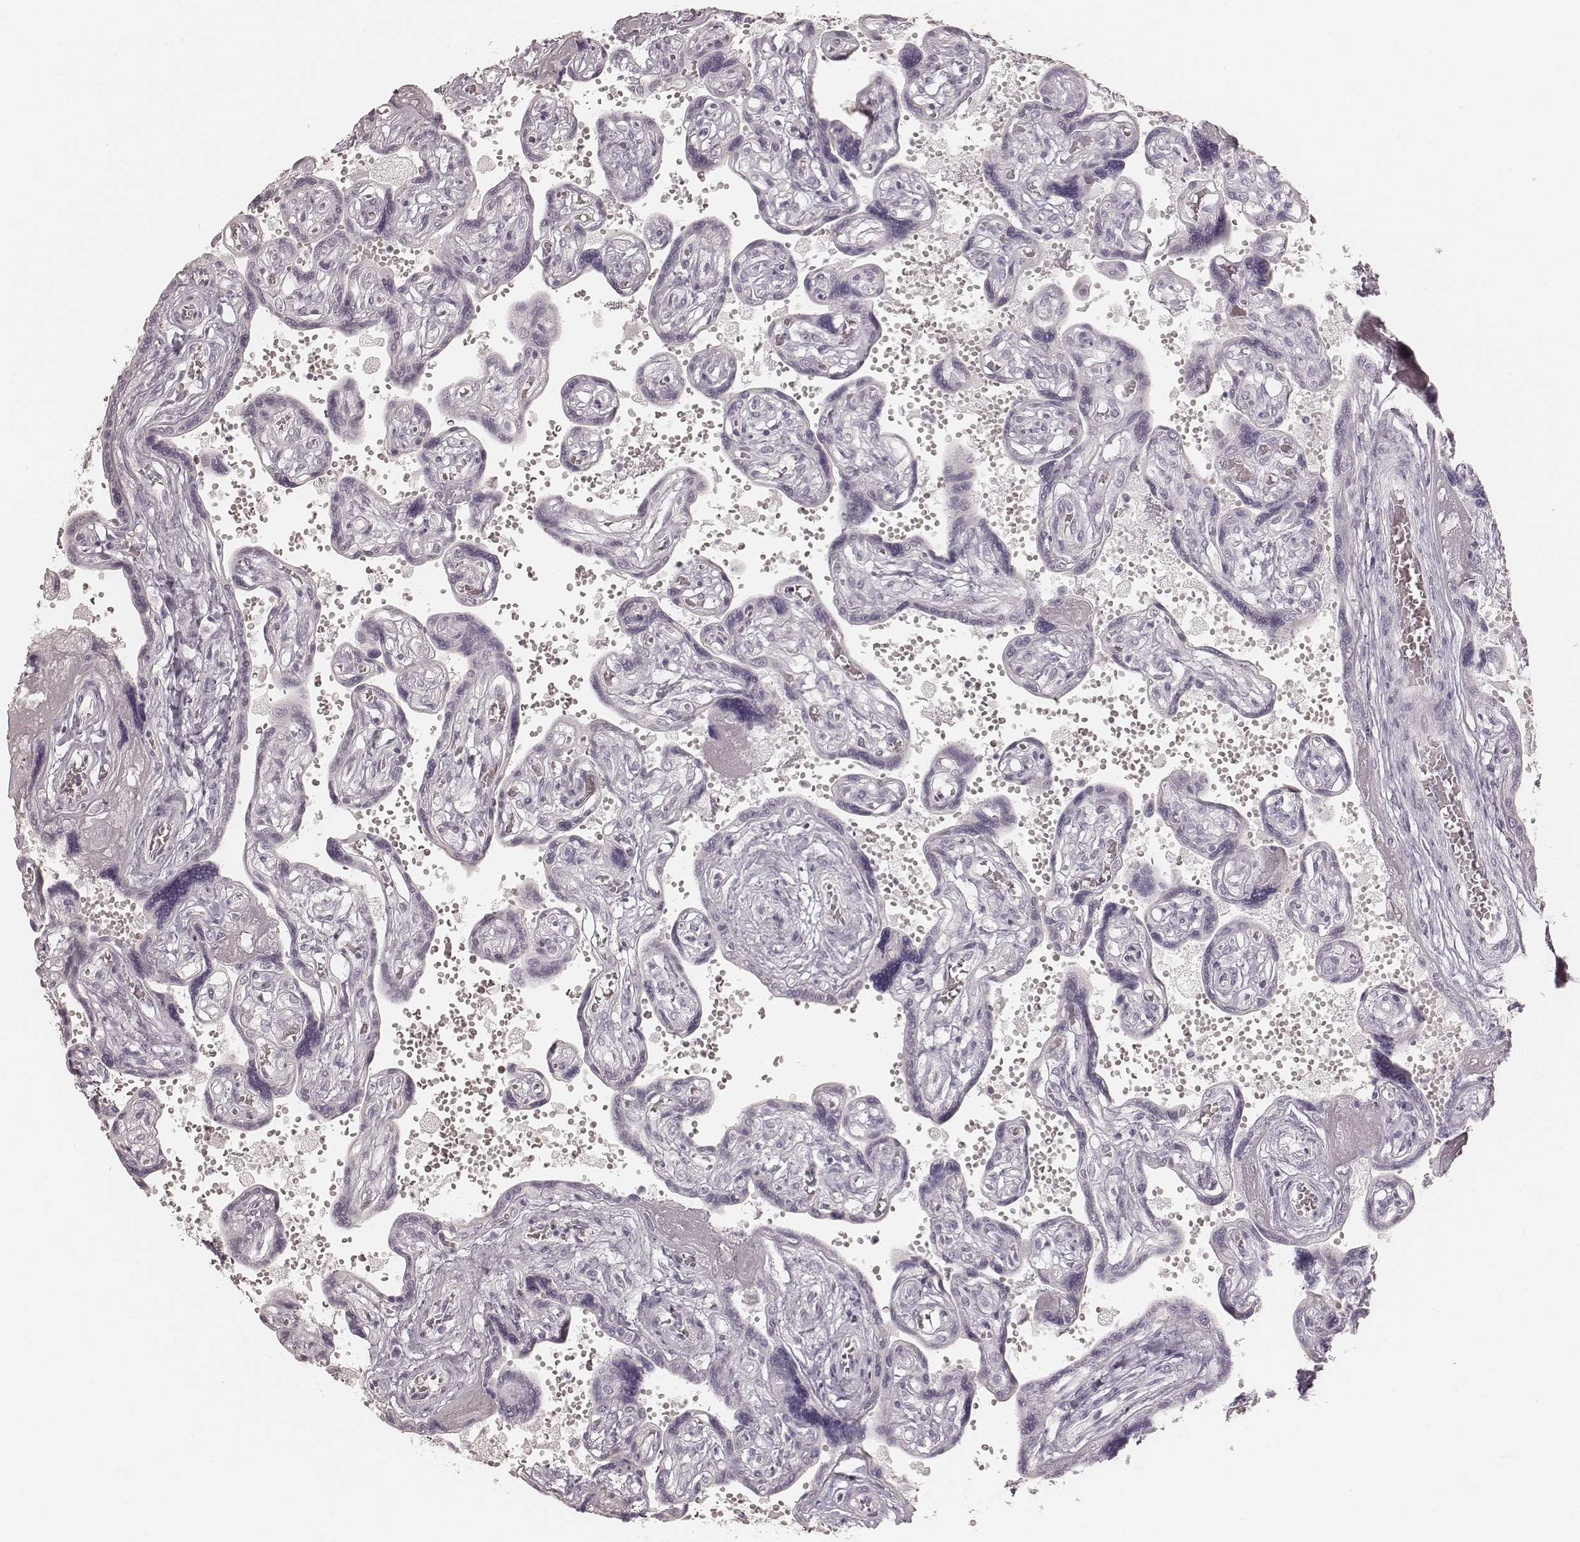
{"staining": {"intensity": "negative", "quantity": "none", "location": "none"}, "tissue": "placenta", "cell_type": "Decidual cells", "image_type": "normal", "snomed": [{"axis": "morphology", "description": "Normal tissue, NOS"}, {"axis": "topography", "description": "Placenta"}], "caption": "DAB (3,3'-diaminobenzidine) immunohistochemical staining of unremarkable human placenta exhibits no significant positivity in decidual cells. (Stains: DAB immunohistochemistry with hematoxylin counter stain, Microscopy: brightfield microscopy at high magnification).", "gene": "KRT26", "patient": {"sex": "female", "age": 32}}